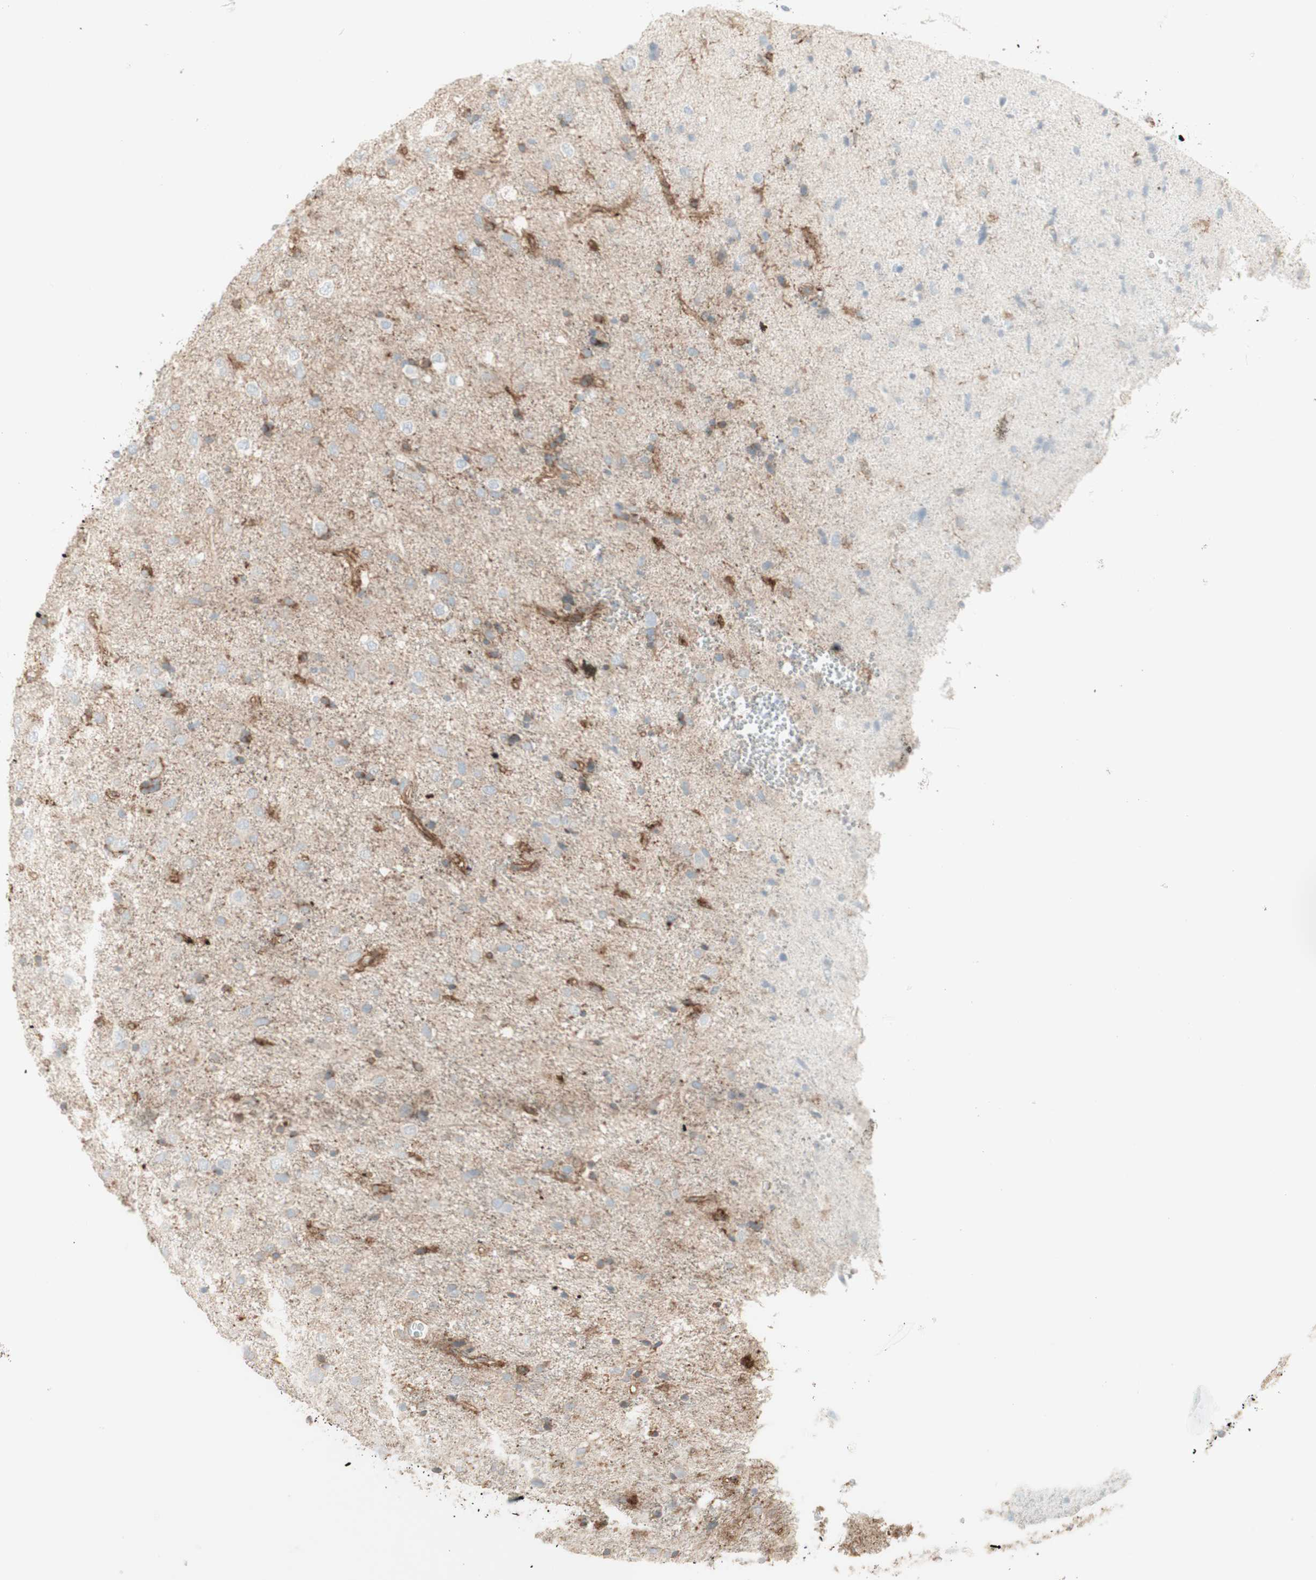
{"staining": {"intensity": "weak", "quantity": "<25%", "location": "cytoplasmic/membranous"}, "tissue": "glioma", "cell_type": "Tumor cells", "image_type": "cancer", "snomed": [{"axis": "morphology", "description": "Glioma, malignant, Low grade"}, {"axis": "topography", "description": "Brain"}], "caption": "Immunohistochemical staining of glioma reveals no significant positivity in tumor cells. Brightfield microscopy of immunohistochemistry stained with DAB (3,3'-diaminobenzidine) (brown) and hematoxylin (blue), captured at high magnification.", "gene": "MYO6", "patient": {"sex": "male", "age": 77}}